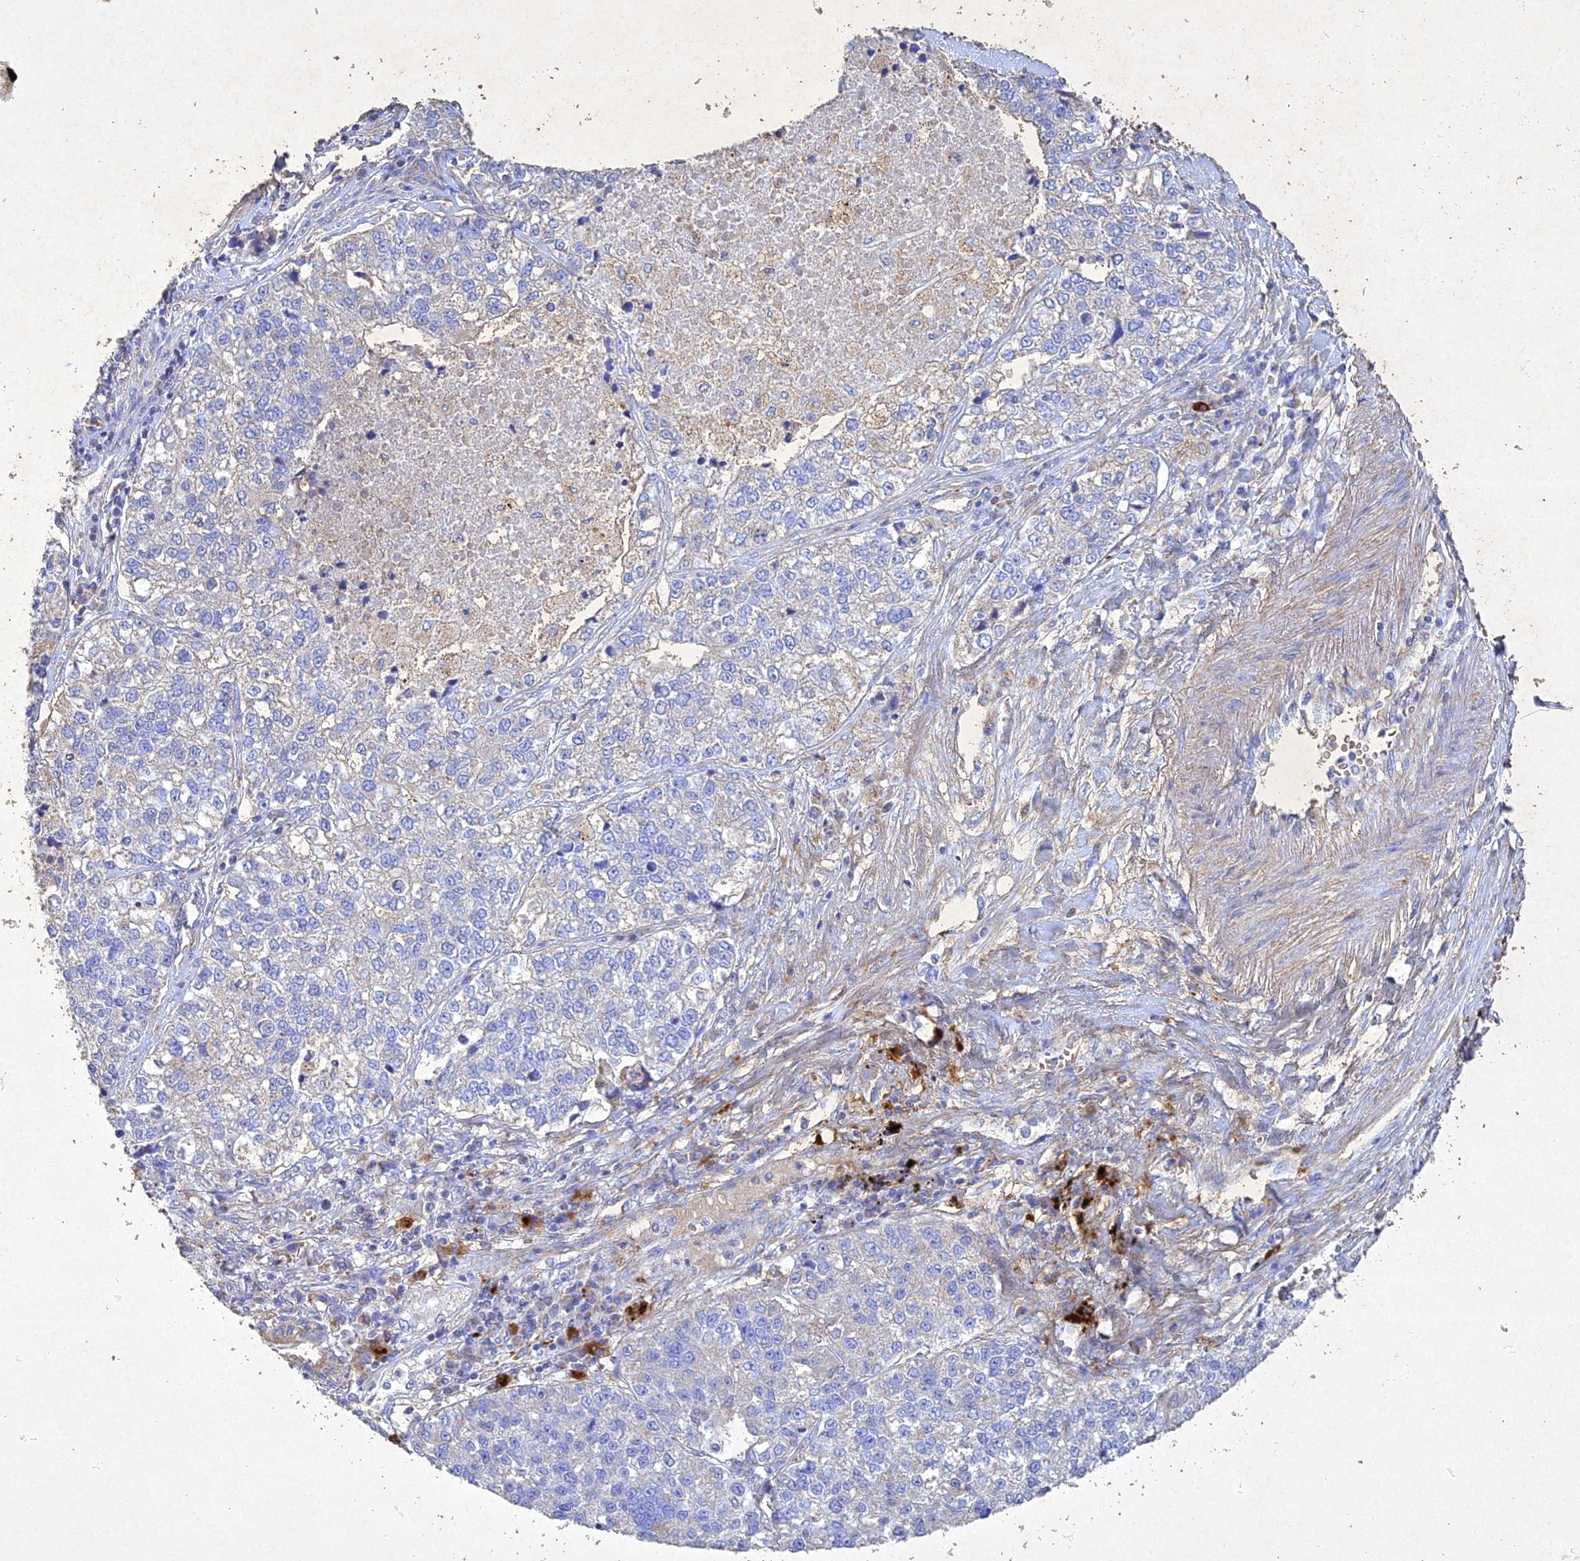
{"staining": {"intensity": "negative", "quantity": "none", "location": "none"}, "tissue": "lung cancer", "cell_type": "Tumor cells", "image_type": "cancer", "snomed": [{"axis": "morphology", "description": "Adenocarcinoma, NOS"}, {"axis": "topography", "description": "Lung"}], "caption": "Immunohistochemistry (IHC) photomicrograph of human lung cancer stained for a protein (brown), which reveals no staining in tumor cells.", "gene": "NDUFV1", "patient": {"sex": "male", "age": 49}}